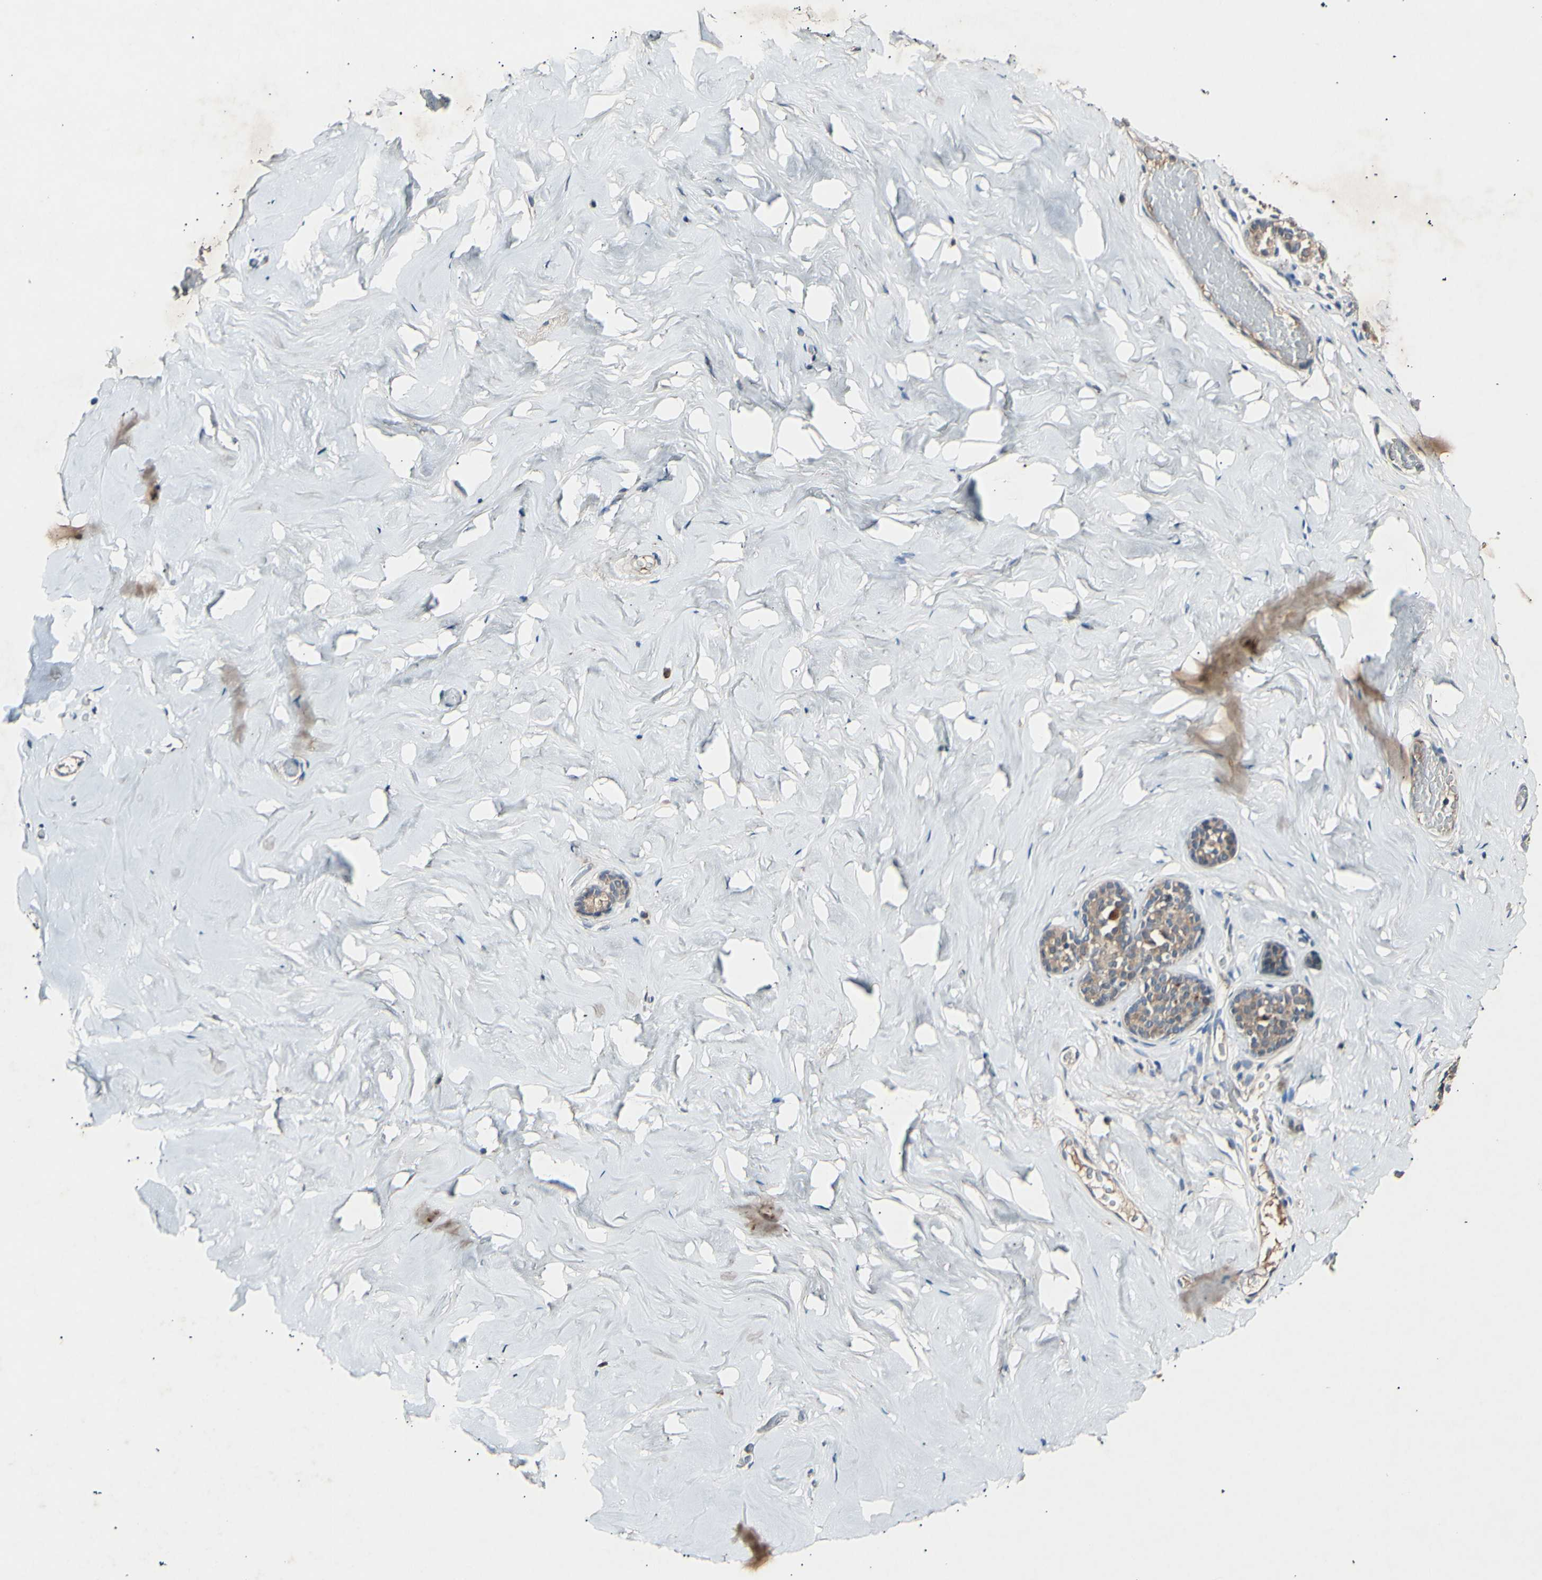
{"staining": {"intensity": "negative", "quantity": "none", "location": "none"}, "tissue": "breast", "cell_type": "Adipocytes", "image_type": "normal", "snomed": [{"axis": "morphology", "description": "Normal tissue, NOS"}, {"axis": "topography", "description": "Breast"}], "caption": "Image shows no significant protein staining in adipocytes of unremarkable breast.", "gene": "ADCY3", "patient": {"sex": "female", "age": 75}}